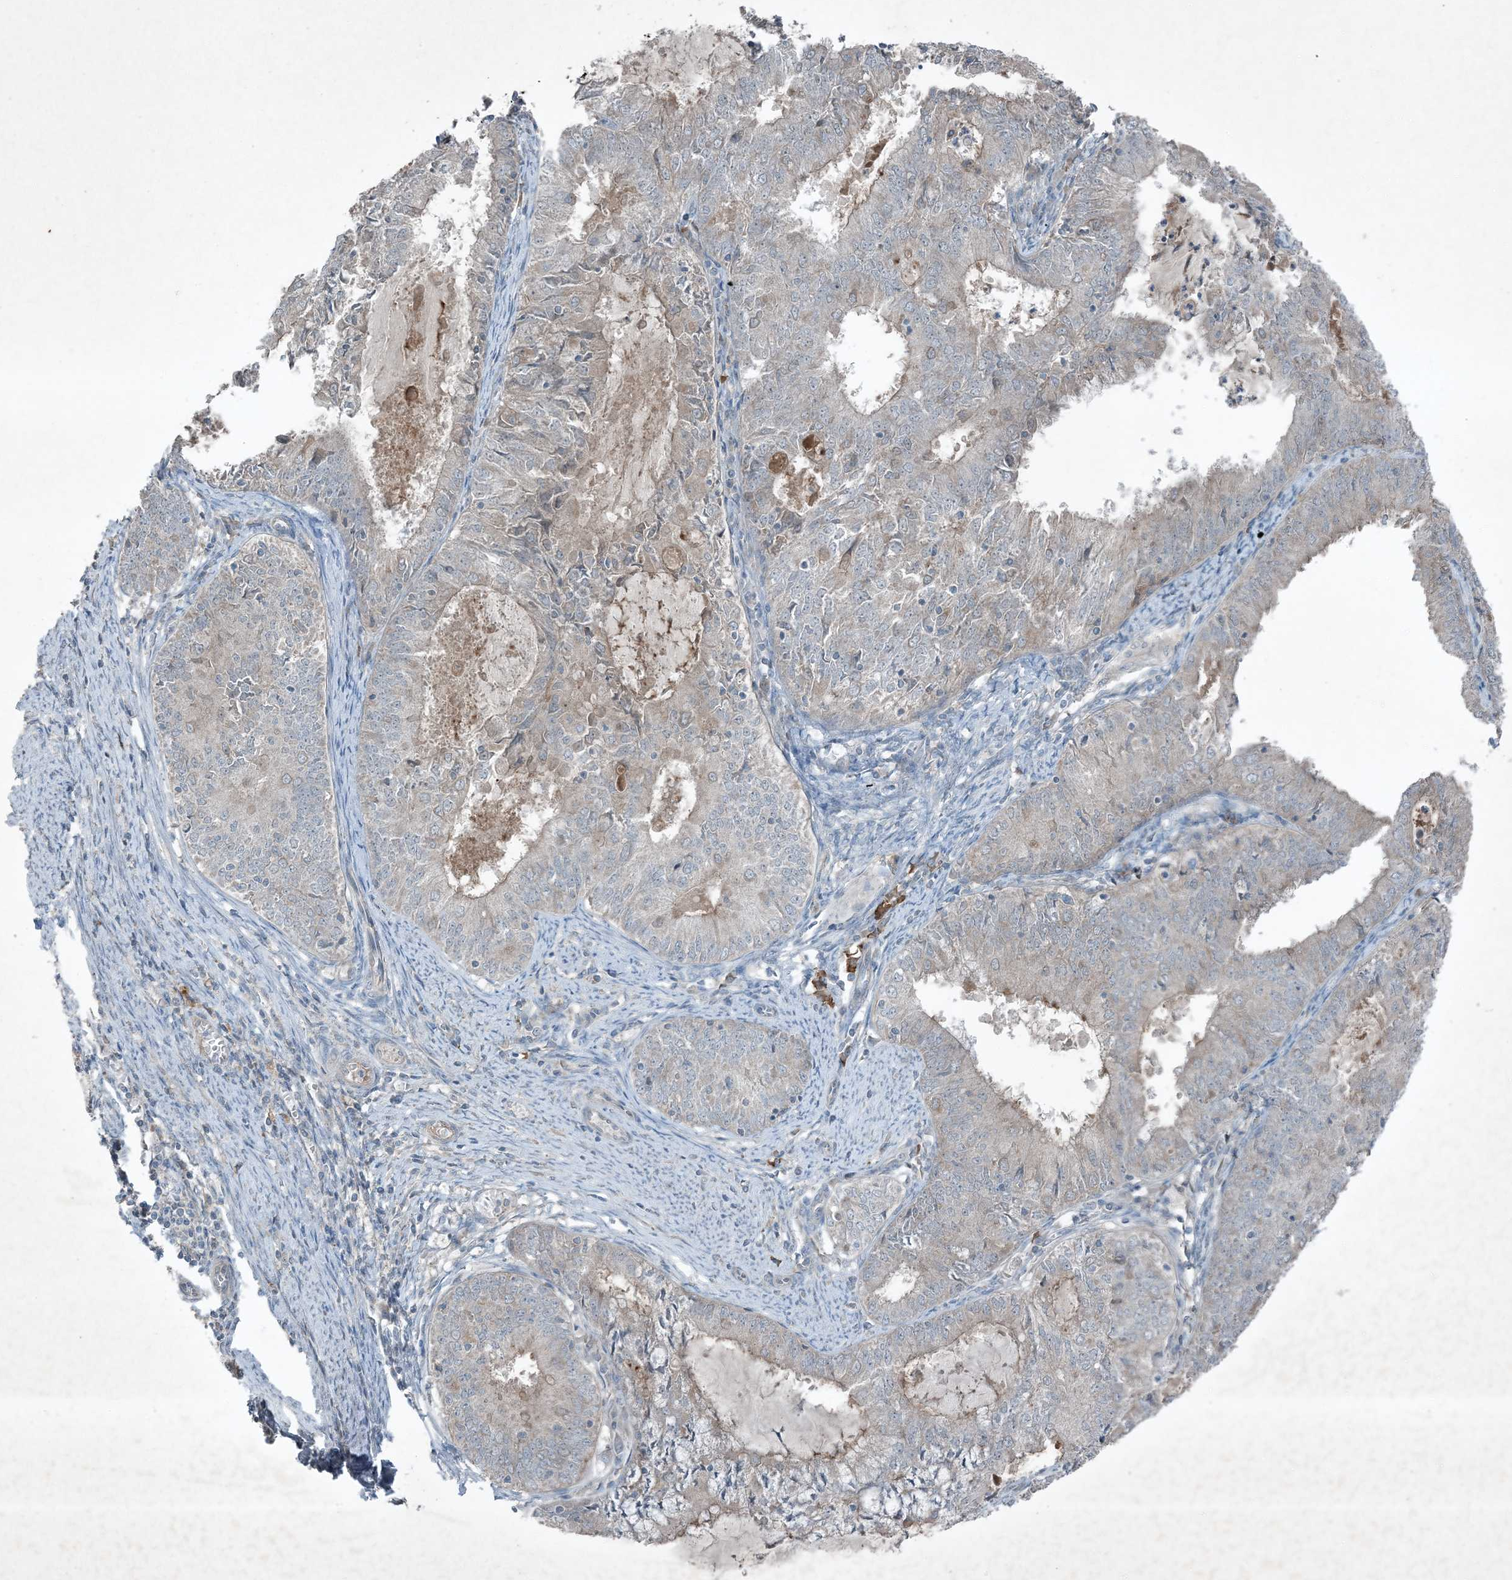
{"staining": {"intensity": "weak", "quantity": "<25%", "location": "cytoplasmic/membranous"}, "tissue": "endometrial cancer", "cell_type": "Tumor cells", "image_type": "cancer", "snomed": [{"axis": "morphology", "description": "Adenocarcinoma, NOS"}, {"axis": "topography", "description": "Endometrium"}], "caption": "Tumor cells show no significant expression in endometrial cancer.", "gene": "MDN1", "patient": {"sex": "female", "age": 57}}